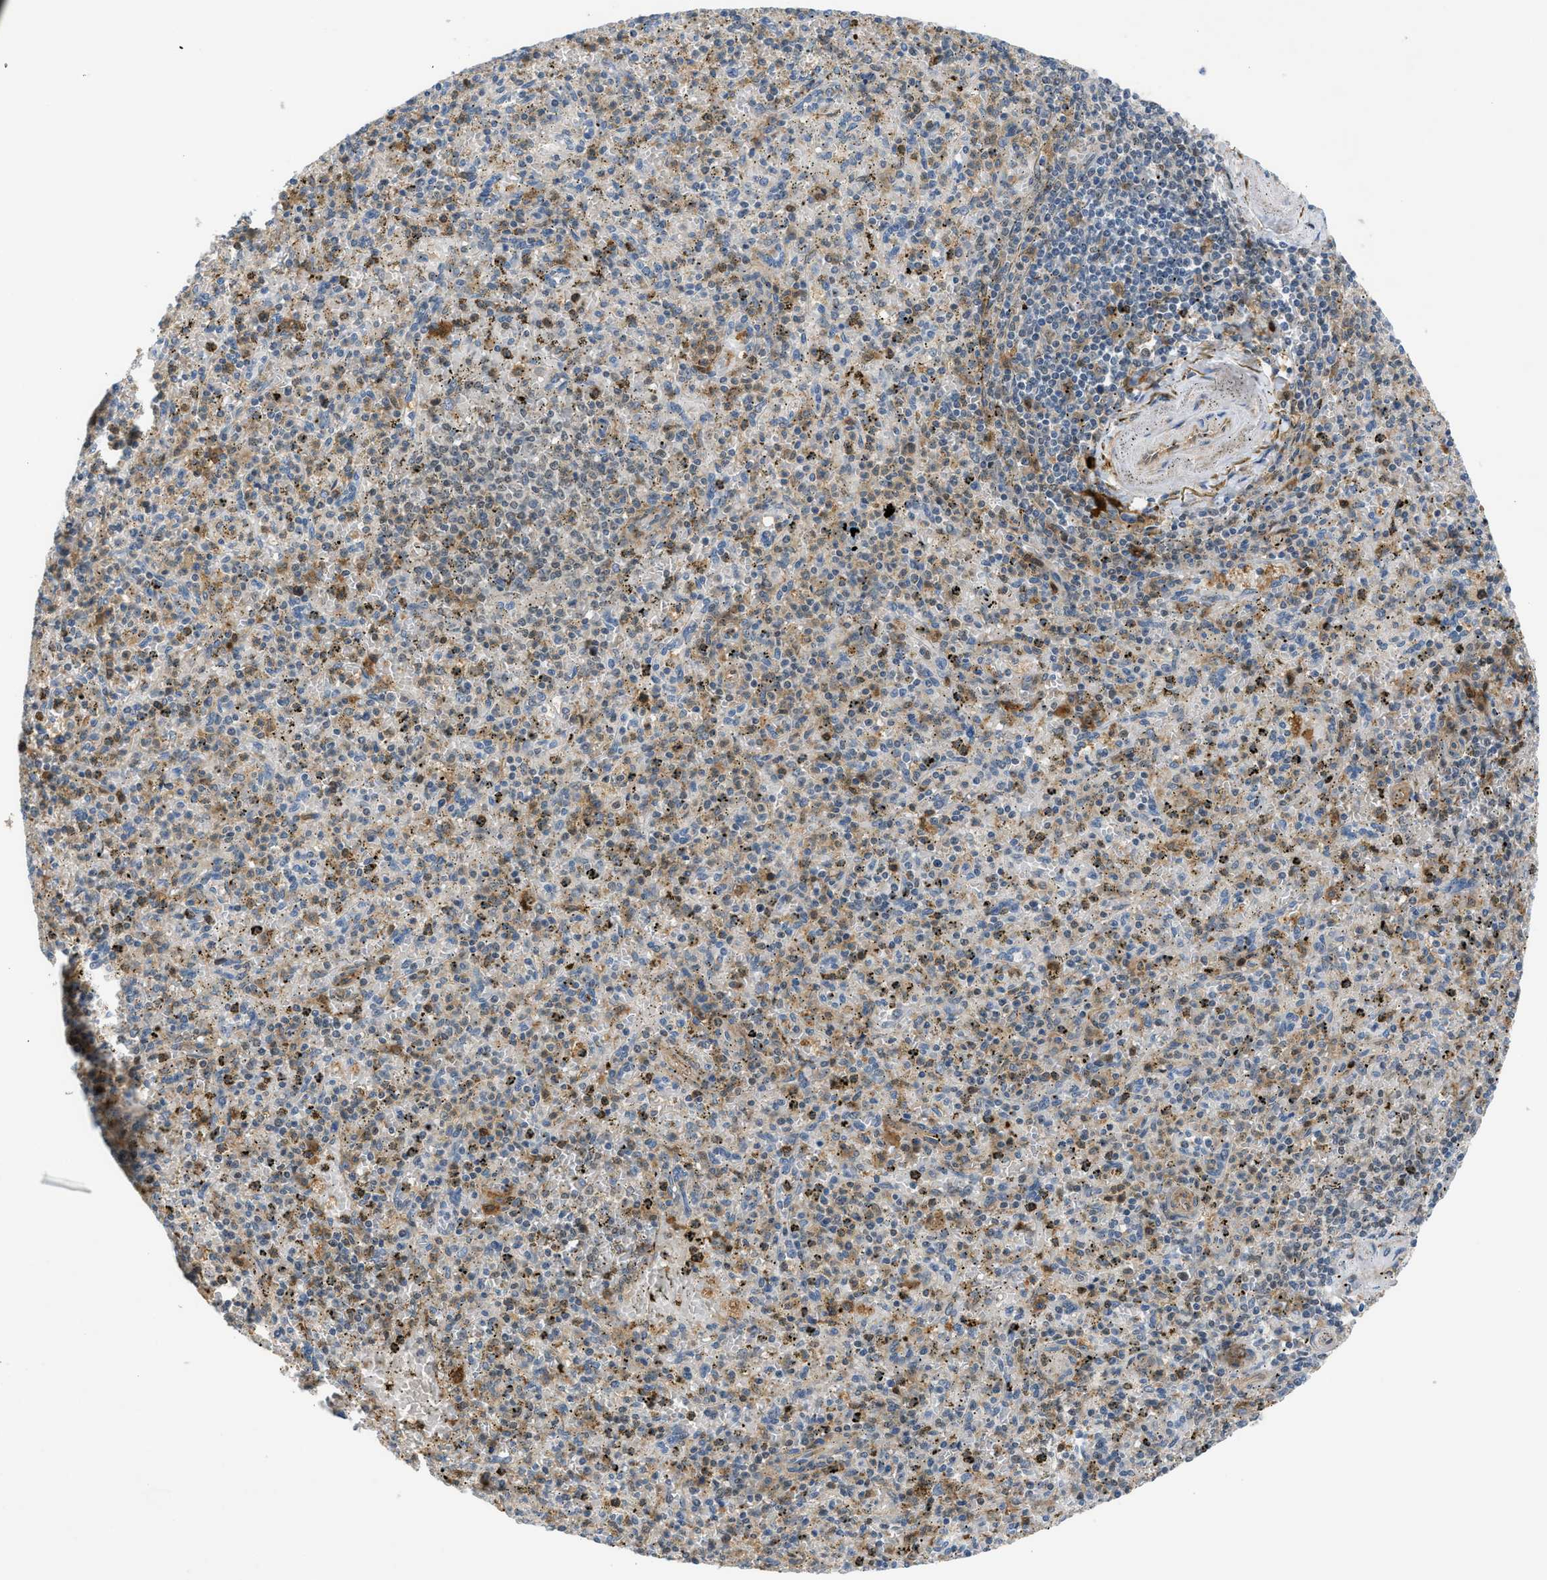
{"staining": {"intensity": "moderate", "quantity": "<25%", "location": "cytoplasmic/membranous"}, "tissue": "spleen", "cell_type": "Cells in red pulp", "image_type": "normal", "snomed": [{"axis": "morphology", "description": "Normal tissue, NOS"}, {"axis": "topography", "description": "Spleen"}], "caption": "Immunohistochemical staining of normal human spleen demonstrates <25% levels of moderate cytoplasmic/membranous protein staining in about <25% of cells in red pulp.", "gene": "TRAK2", "patient": {"sex": "male", "age": 72}}